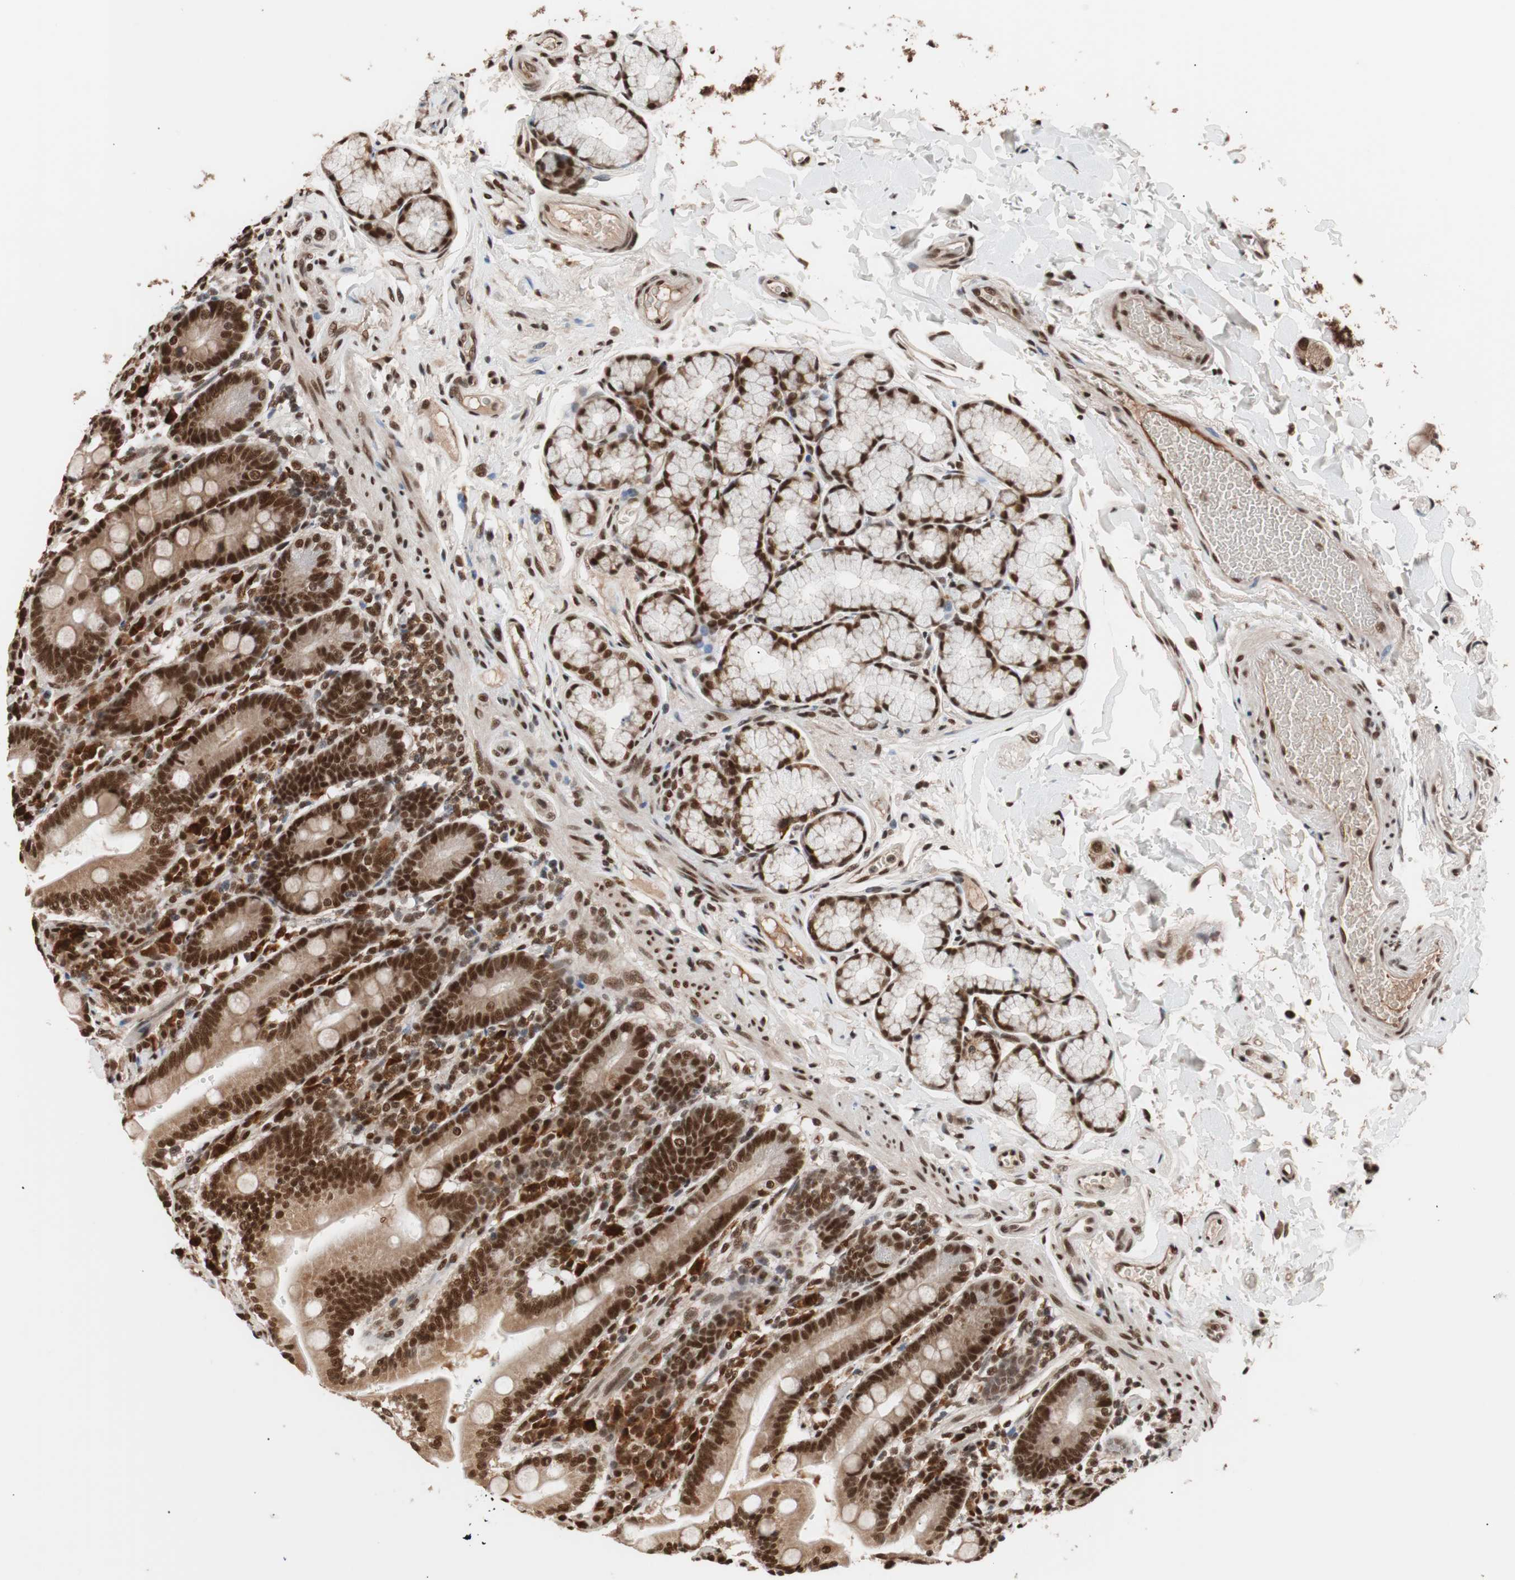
{"staining": {"intensity": "strong", "quantity": ">75%", "location": "cytoplasmic/membranous,nuclear"}, "tissue": "duodenum", "cell_type": "Glandular cells", "image_type": "normal", "snomed": [{"axis": "morphology", "description": "Normal tissue, NOS"}, {"axis": "topography", "description": "Small intestine, NOS"}], "caption": "Duodenum stained with DAB (3,3'-diaminobenzidine) immunohistochemistry (IHC) displays high levels of strong cytoplasmic/membranous,nuclear positivity in approximately >75% of glandular cells. The staining was performed using DAB (3,3'-diaminobenzidine), with brown indicating positive protein expression. Nuclei are stained blue with hematoxylin.", "gene": "CHAMP1", "patient": {"sex": "female", "age": 71}}